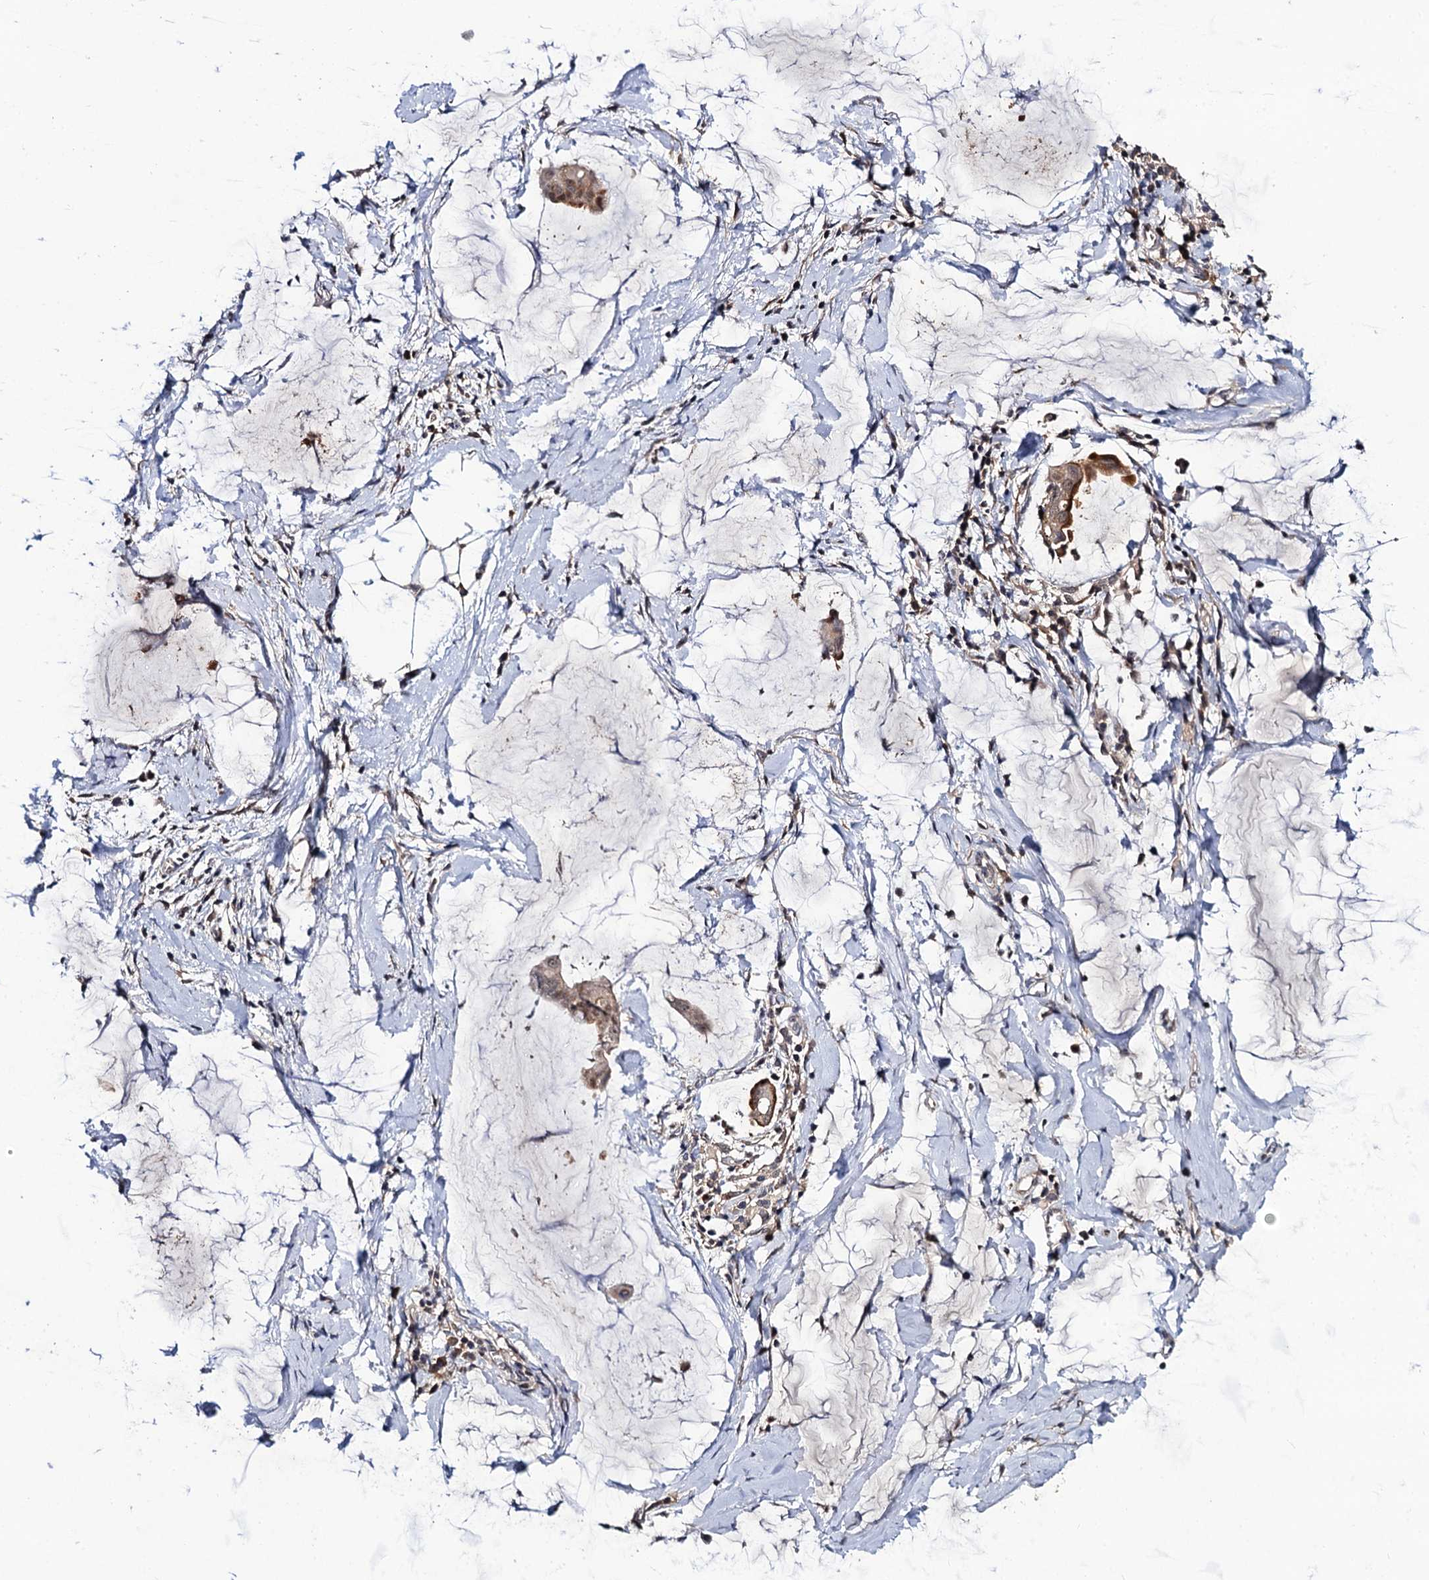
{"staining": {"intensity": "weak", "quantity": ">75%", "location": "cytoplasmic/membranous"}, "tissue": "ovarian cancer", "cell_type": "Tumor cells", "image_type": "cancer", "snomed": [{"axis": "morphology", "description": "Cystadenocarcinoma, mucinous, NOS"}, {"axis": "topography", "description": "Ovary"}], "caption": "A low amount of weak cytoplasmic/membranous expression is present in approximately >75% of tumor cells in mucinous cystadenocarcinoma (ovarian) tissue.", "gene": "LRRC63", "patient": {"sex": "female", "age": 73}}